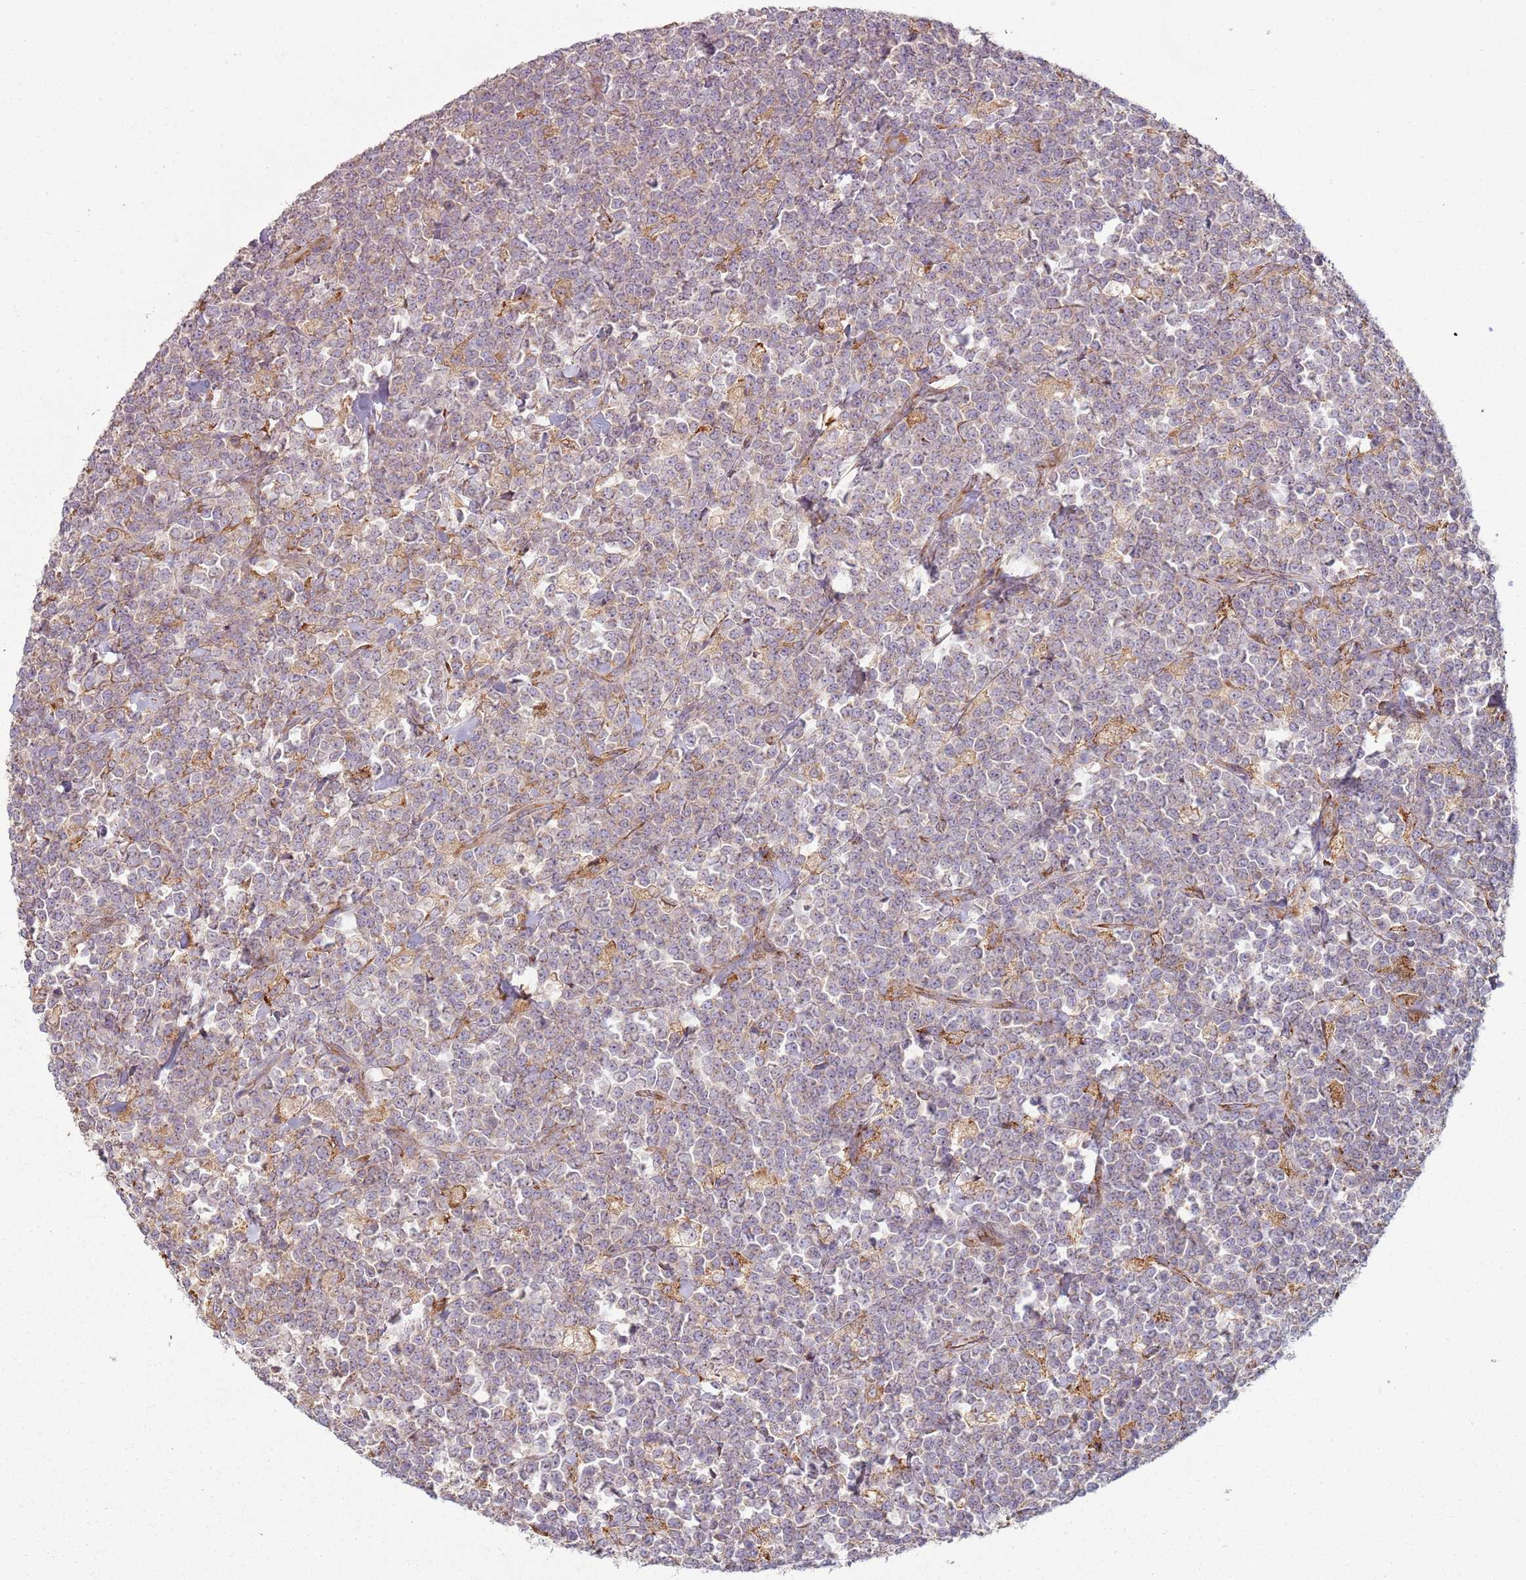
{"staining": {"intensity": "weak", "quantity": "<25%", "location": "cytoplasmic/membranous"}, "tissue": "lymphoma", "cell_type": "Tumor cells", "image_type": "cancer", "snomed": [{"axis": "morphology", "description": "Malignant lymphoma, non-Hodgkin's type, High grade"}, {"axis": "topography", "description": "Small intestine"}, {"axis": "topography", "description": "Colon"}], "caption": "Protein analysis of high-grade malignant lymphoma, non-Hodgkin's type demonstrates no significant positivity in tumor cells. Brightfield microscopy of IHC stained with DAB (brown) and hematoxylin (blue), captured at high magnification.", "gene": "SPATA2", "patient": {"sex": "male", "age": 8}}